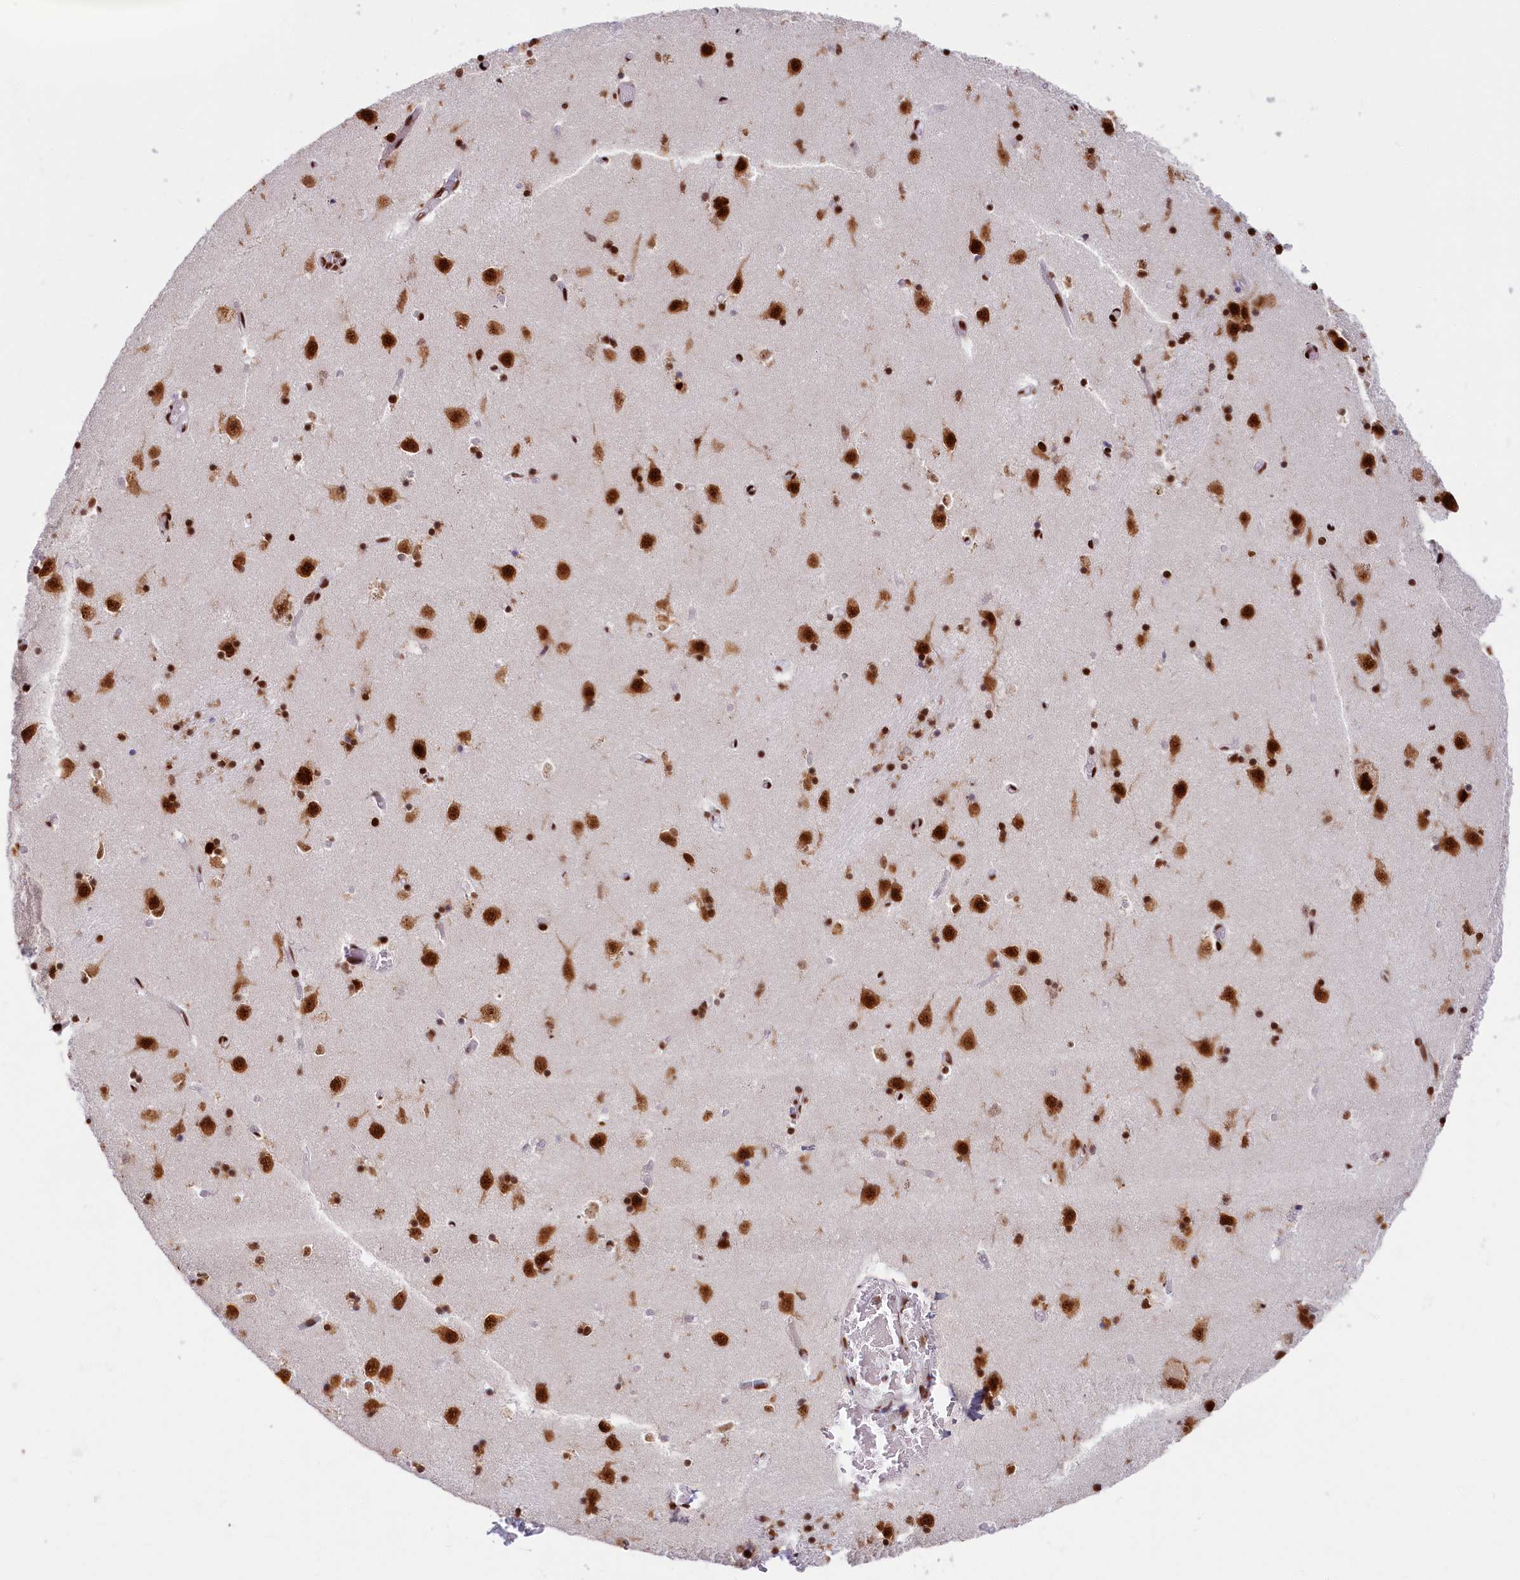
{"staining": {"intensity": "strong", "quantity": ">75%", "location": "nuclear"}, "tissue": "caudate", "cell_type": "Glial cells", "image_type": "normal", "snomed": [{"axis": "morphology", "description": "Normal tissue, NOS"}, {"axis": "topography", "description": "Lateral ventricle wall"}], "caption": "Glial cells exhibit strong nuclear positivity in about >75% of cells in normal caudate.", "gene": "SNRNP70", "patient": {"sex": "male", "age": 70}}